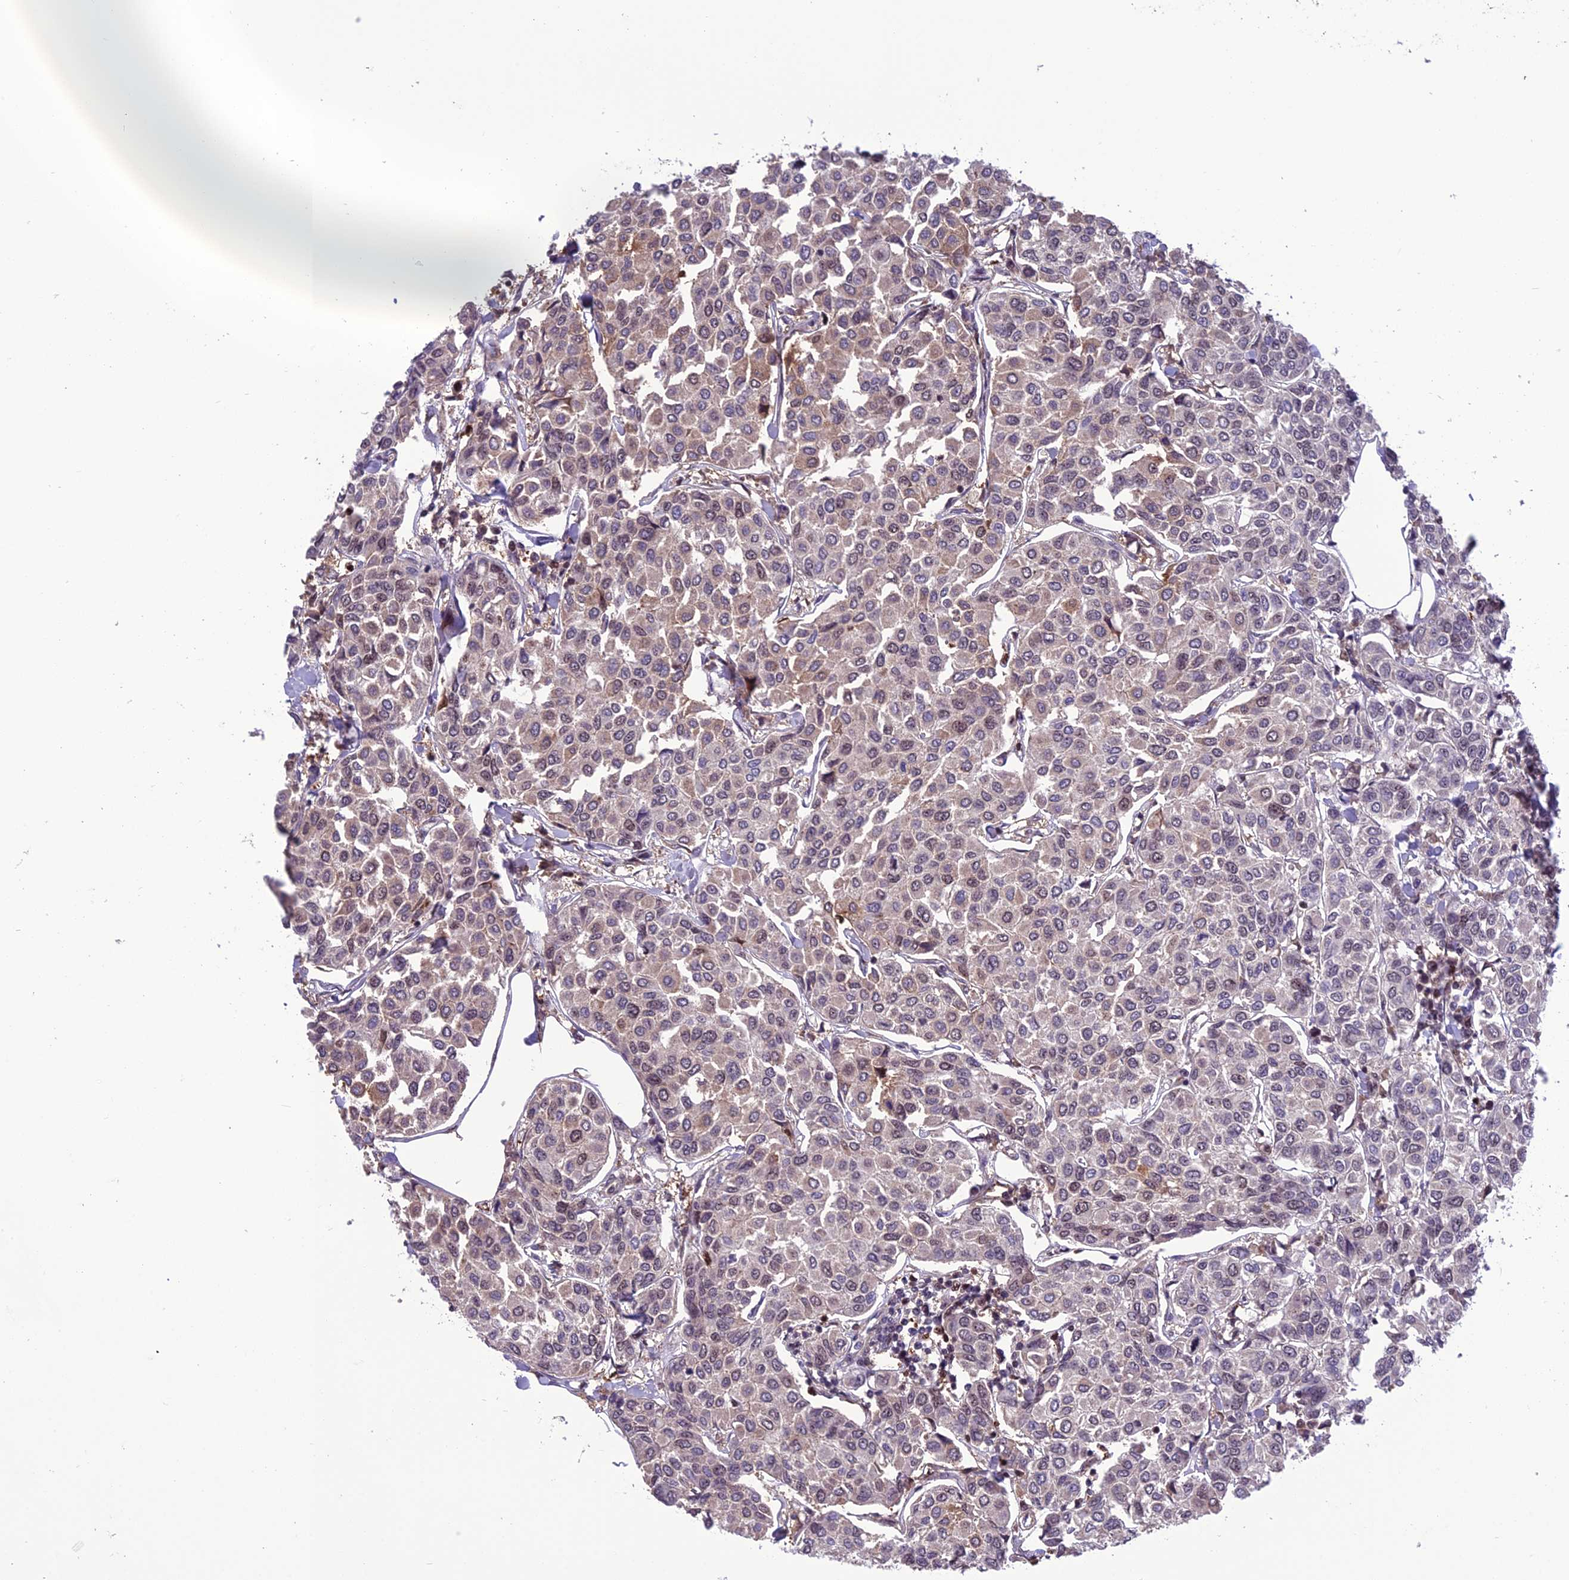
{"staining": {"intensity": "weak", "quantity": "25%-75%", "location": "cytoplasmic/membranous,nuclear"}, "tissue": "breast cancer", "cell_type": "Tumor cells", "image_type": "cancer", "snomed": [{"axis": "morphology", "description": "Duct carcinoma"}, {"axis": "topography", "description": "Breast"}], "caption": "DAB immunohistochemical staining of human breast cancer reveals weak cytoplasmic/membranous and nuclear protein expression in about 25%-75% of tumor cells.", "gene": "MIS12", "patient": {"sex": "female", "age": 55}}